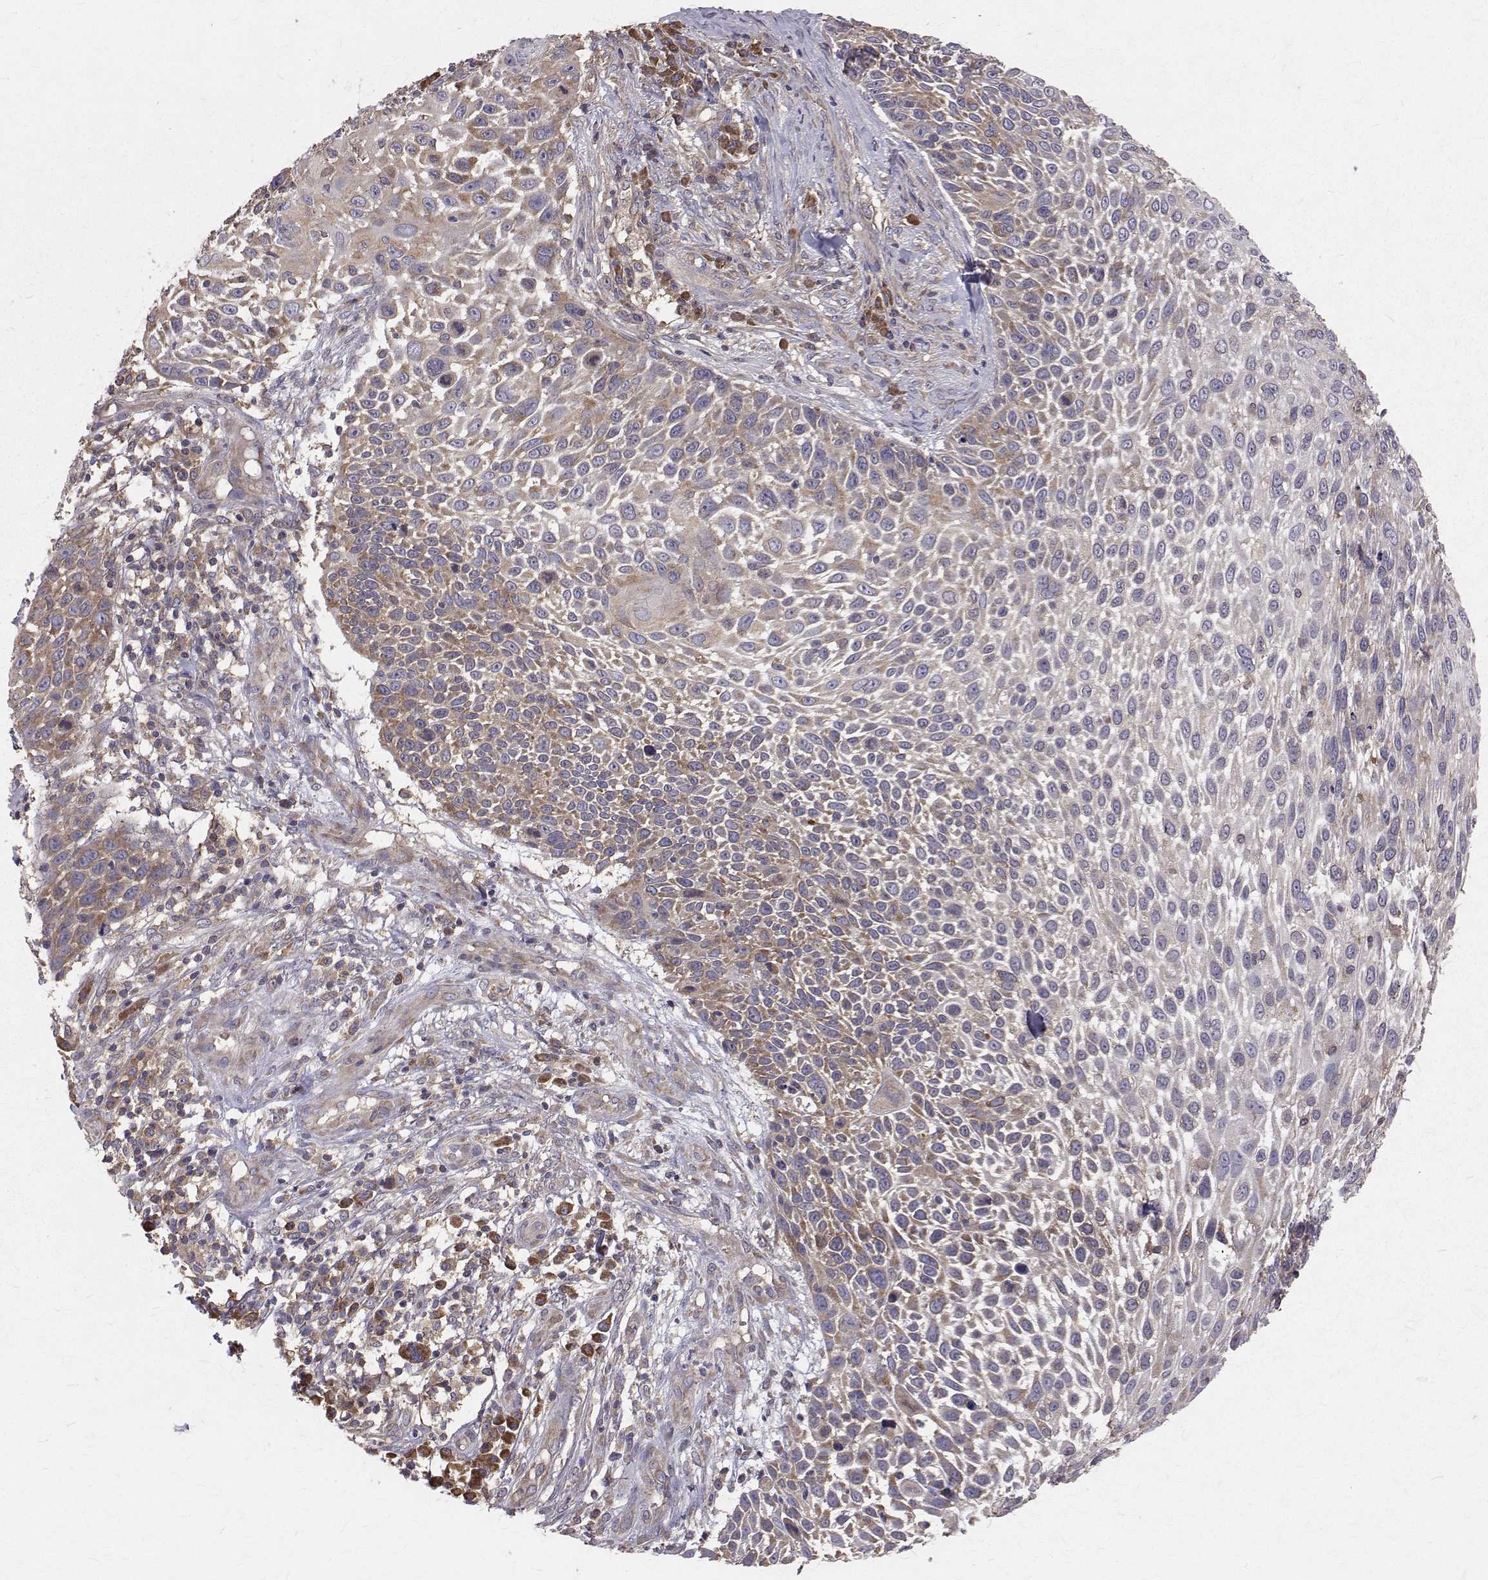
{"staining": {"intensity": "moderate", "quantity": "25%-75%", "location": "cytoplasmic/membranous"}, "tissue": "skin cancer", "cell_type": "Tumor cells", "image_type": "cancer", "snomed": [{"axis": "morphology", "description": "Squamous cell carcinoma, NOS"}, {"axis": "topography", "description": "Skin"}], "caption": "Approximately 25%-75% of tumor cells in human skin cancer (squamous cell carcinoma) show moderate cytoplasmic/membranous protein positivity as visualized by brown immunohistochemical staining.", "gene": "FARSB", "patient": {"sex": "male", "age": 92}}